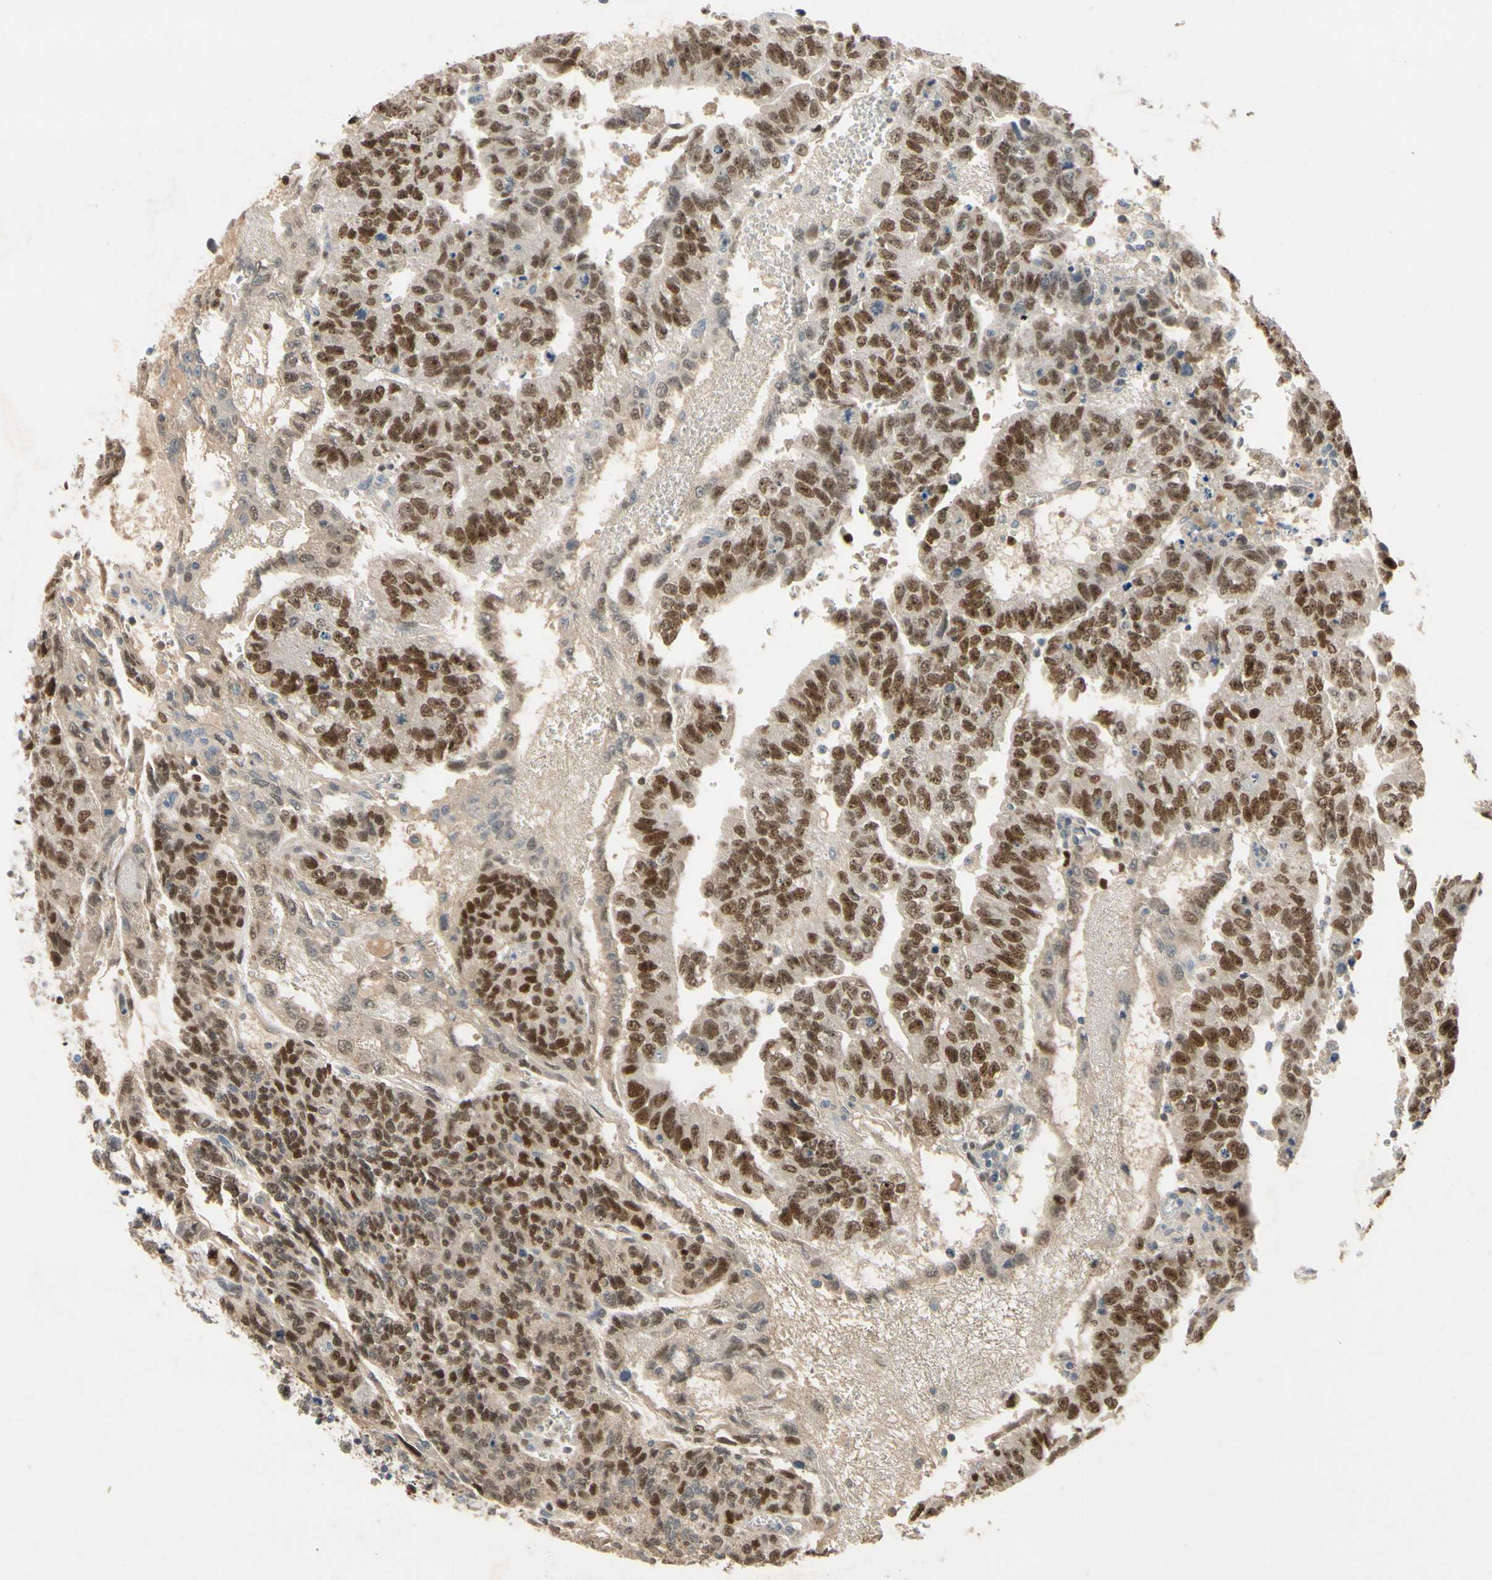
{"staining": {"intensity": "strong", "quantity": ">75%", "location": "nuclear"}, "tissue": "testis cancer", "cell_type": "Tumor cells", "image_type": "cancer", "snomed": [{"axis": "morphology", "description": "Seminoma, NOS"}, {"axis": "morphology", "description": "Carcinoma, Embryonal, NOS"}, {"axis": "topography", "description": "Testis"}], "caption": "Tumor cells show high levels of strong nuclear staining in about >75% of cells in human testis cancer. The staining was performed using DAB (3,3'-diaminobenzidine) to visualize the protein expression in brown, while the nuclei were stained in blue with hematoxylin (Magnification: 20x).", "gene": "ZKSCAN4", "patient": {"sex": "male", "age": 52}}